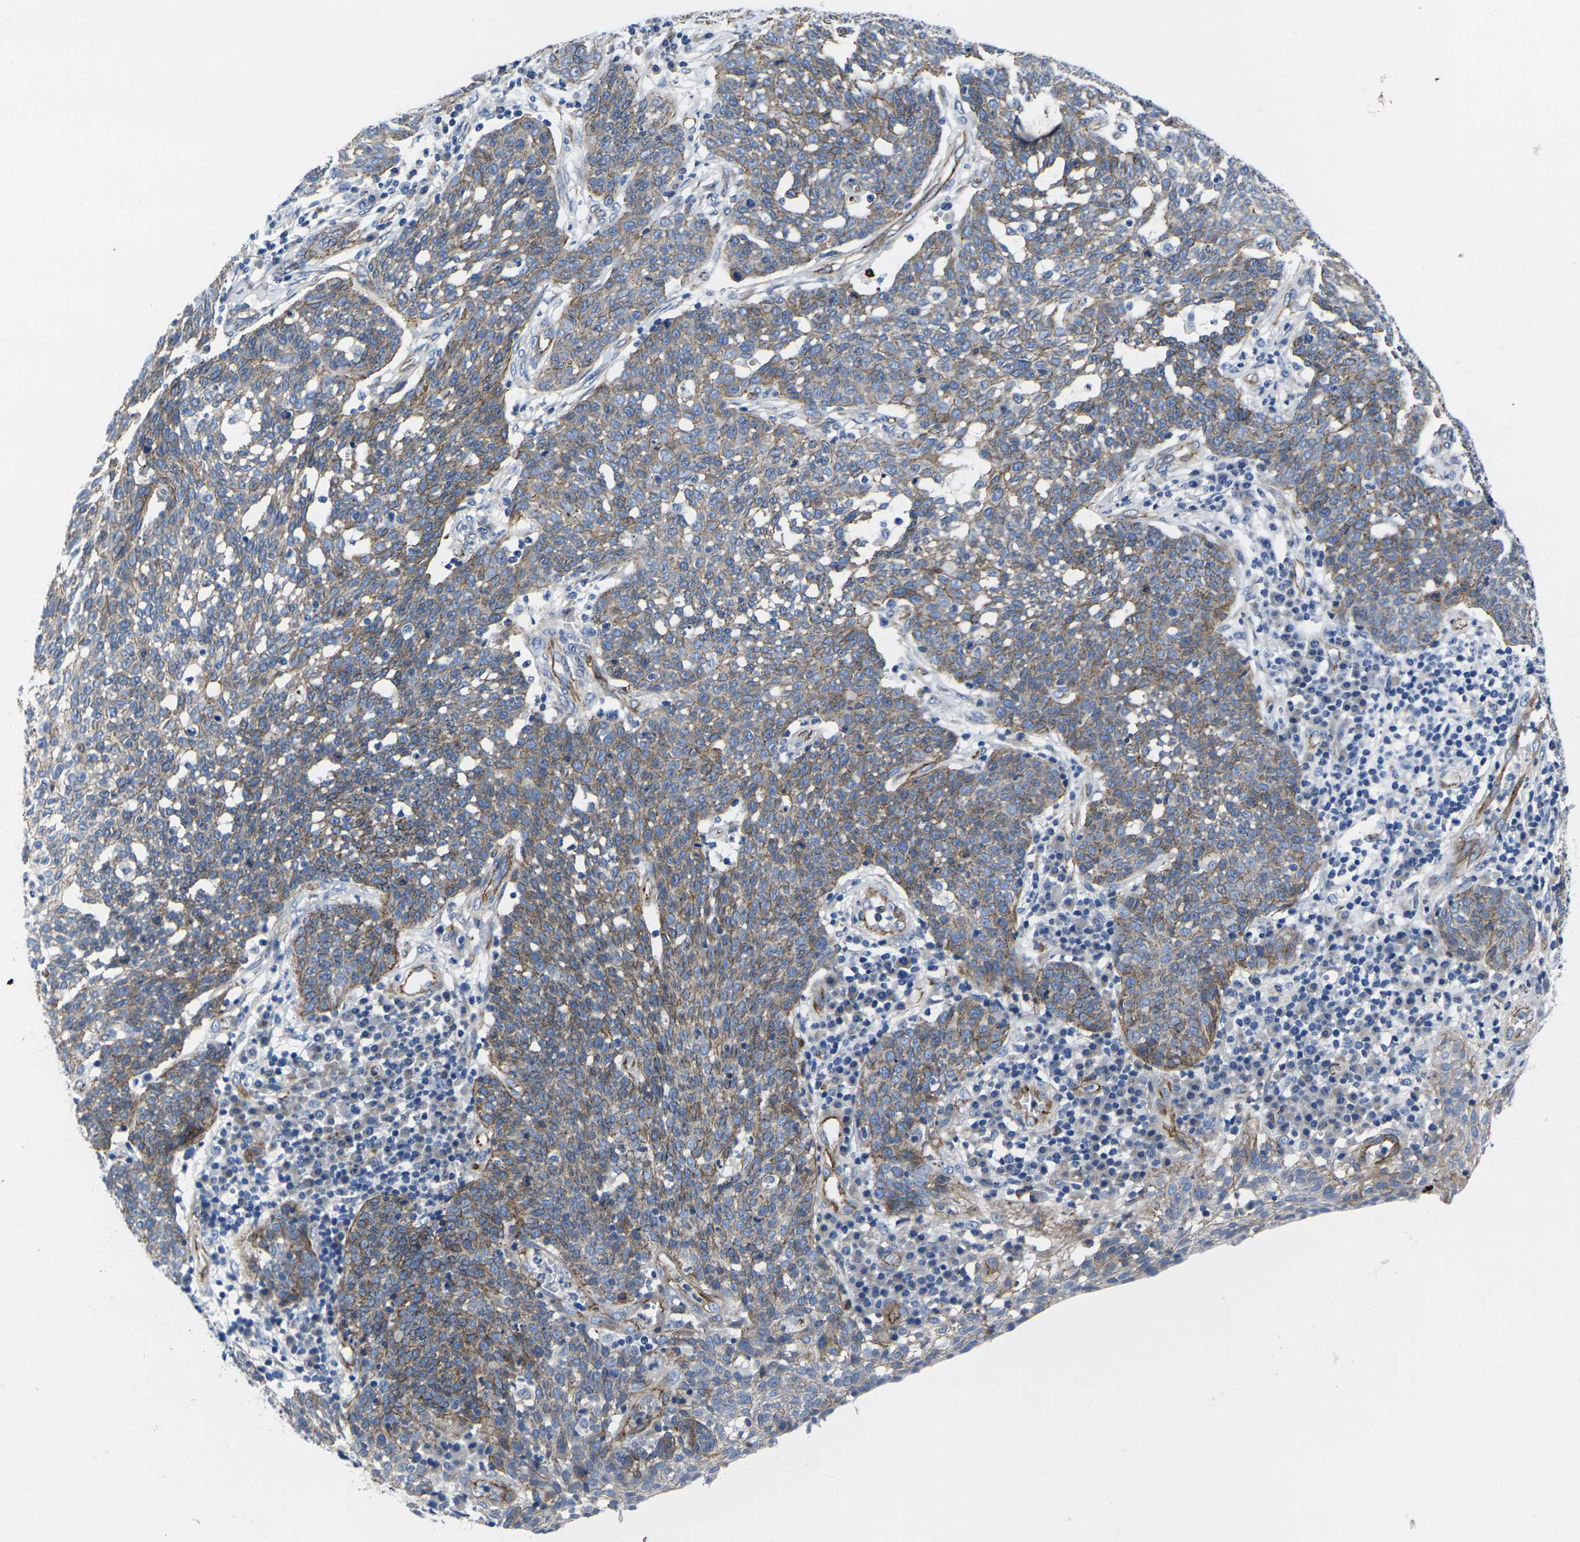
{"staining": {"intensity": "moderate", "quantity": "25%-75%", "location": "cytoplasmic/membranous"}, "tissue": "cervical cancer", "cell_type": "Tumor cells", "image_type": "cancer", "snomed": [{"axis": "morphology", "description": "Squamous cell carcinoma, NOS"}, {"axis": "topography", "description": "Cervix"}], "caption": "Immunohistochemistry histopathology image of neoplastic tissue: cervical squamous cell carcinoma stained using immunohistochemistry (IHC) displays medium levels of moderate protein expression localized specifically in the cytoplasmic/membranous of tumor cells, appearing as a cytoplasmic/membranous brown color.", "gene": "NUMB", "patient": {"sex": "female", "age": 34}}